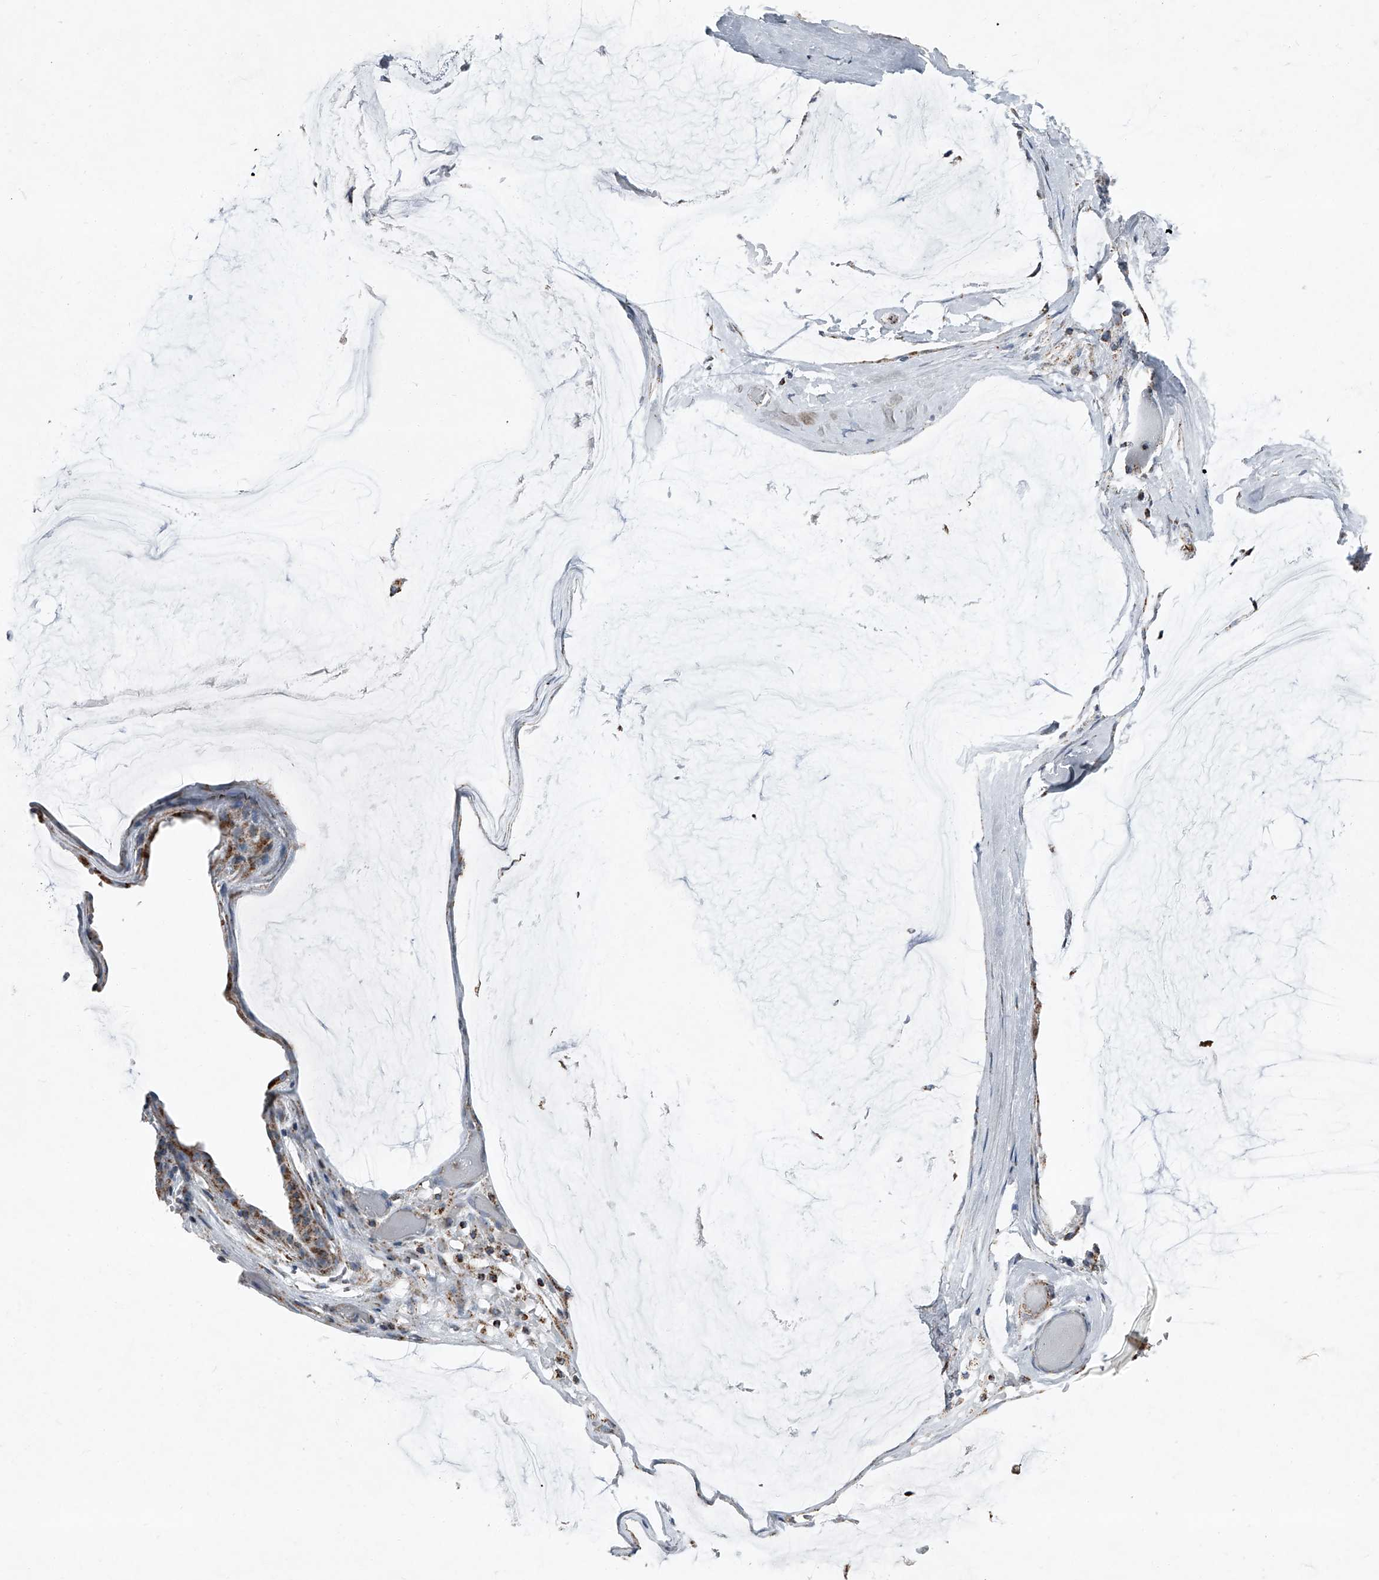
{"staining": {"intensity": "moderate", "quantity": ">75%", "location": "cytoplasmic/membranous"}, "tissue": "ovarian cancer", "cell_type": "Tumor cells", "image_type": "cancer", "snomed": [{"axis": "morphology", "description": "Cystadenocarcinoma, mucinous, NOS"}, {"axis": "topography", "description": "Ovary"}], "caption": "Immunohistochemical staining of human mucinous cystadenocarcinoma (ovarian) shows medium levels of moderate cytoplasmic/membranous protein staining in about >75% of tumor cells.", "gene": "CHRNA7", "patient": {"sex": "female", "age": 39}}